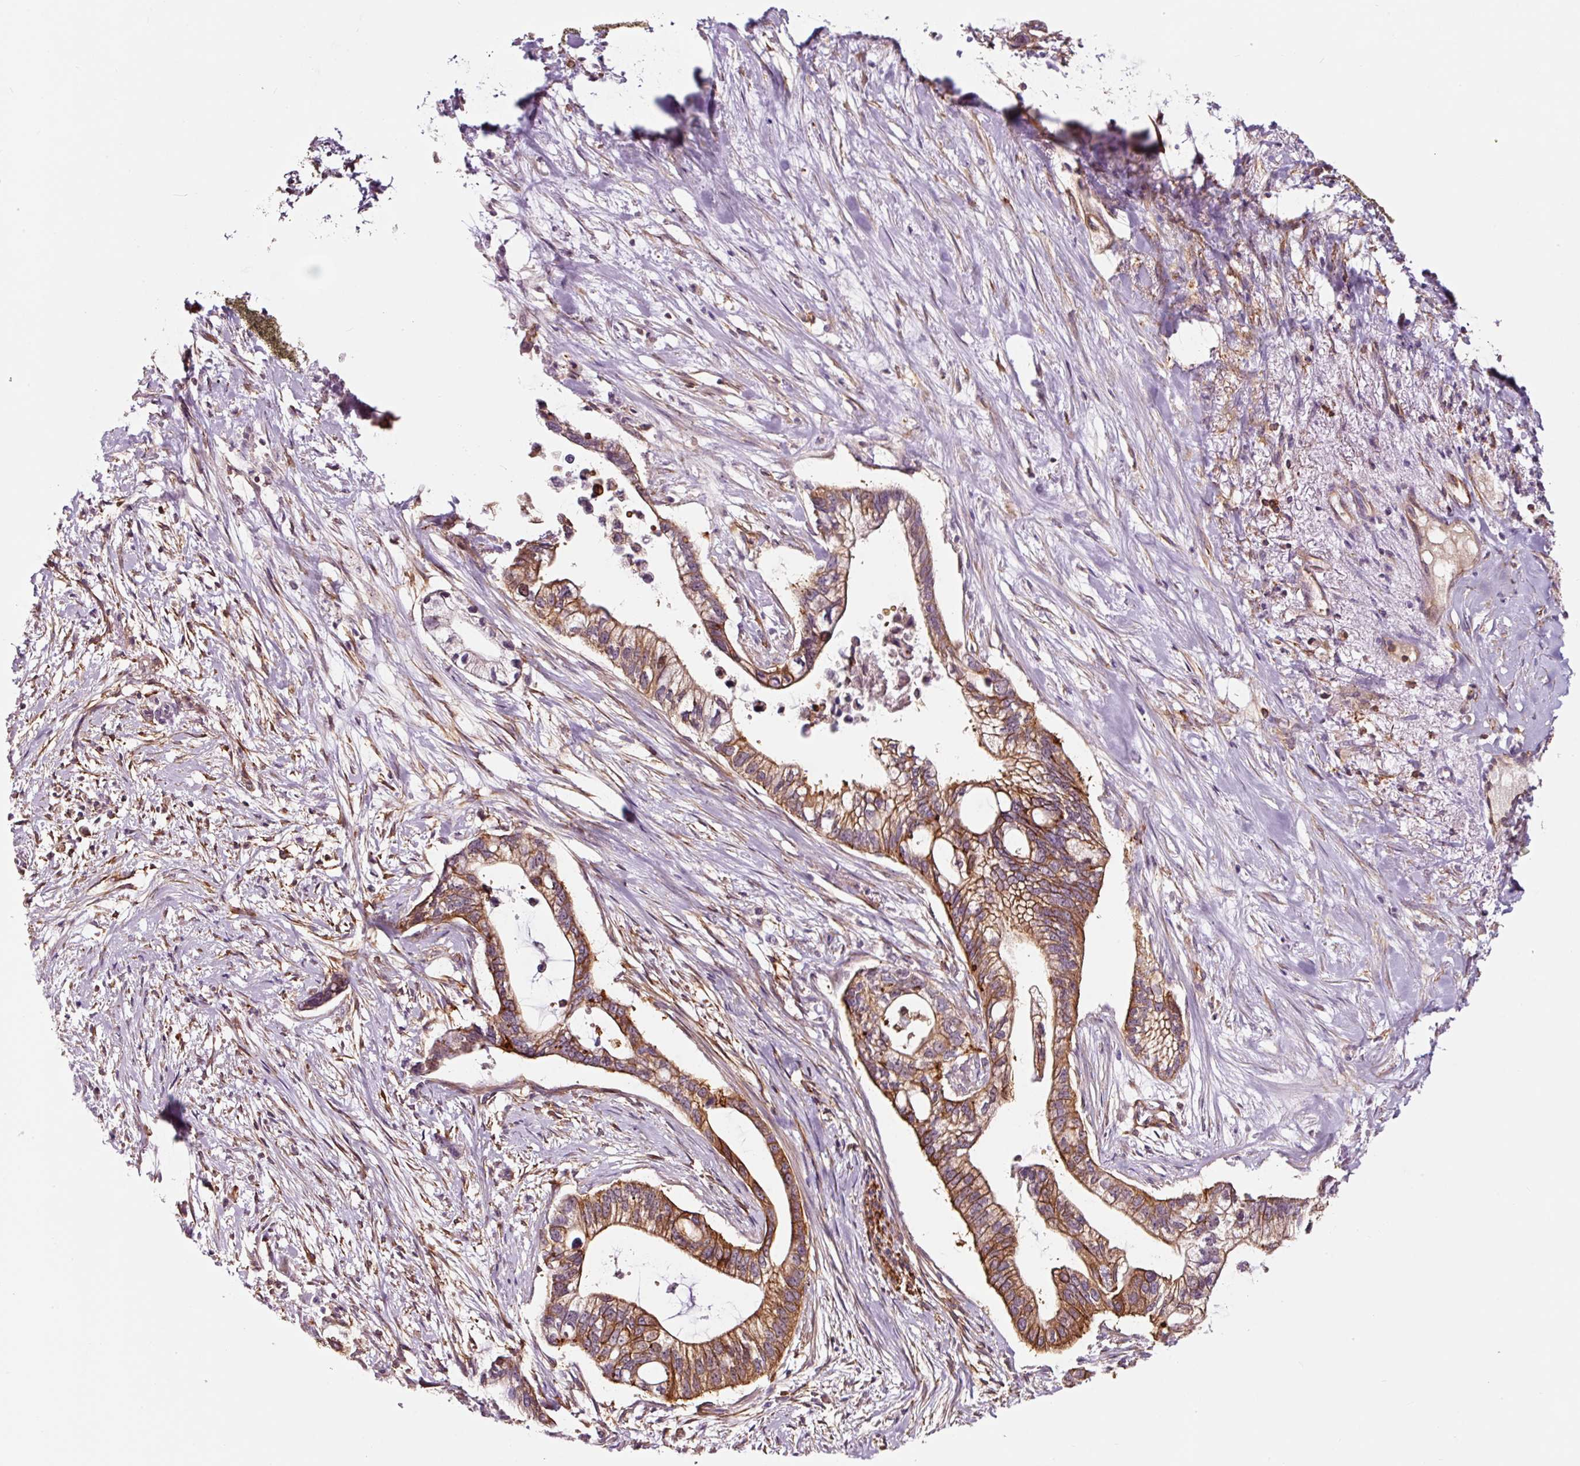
{"staining": {"intensity": "strong", "quantity": ">75%", "location": "cytoplasmic/membranous"}, "tissue": "pancreatic cancer", "cell_type": "Tumor cells", "image_type": "cancer", "snomed": [{"axis": "morphology", "description": "Adenocarcinoma, NOS"}, {"axis": "topography", "description": "Pancreas"}], "caption": "Immunohistochemistry micrograph of human pancreatic cancer (adenocarcinoma) stained for a protein (brown), which shows high levels of strong cytoplasmic/membranous staining in approximately >75% of tumor cells.", "gene": "ADD3", "patient": {"sex": "male", "age": 70}}